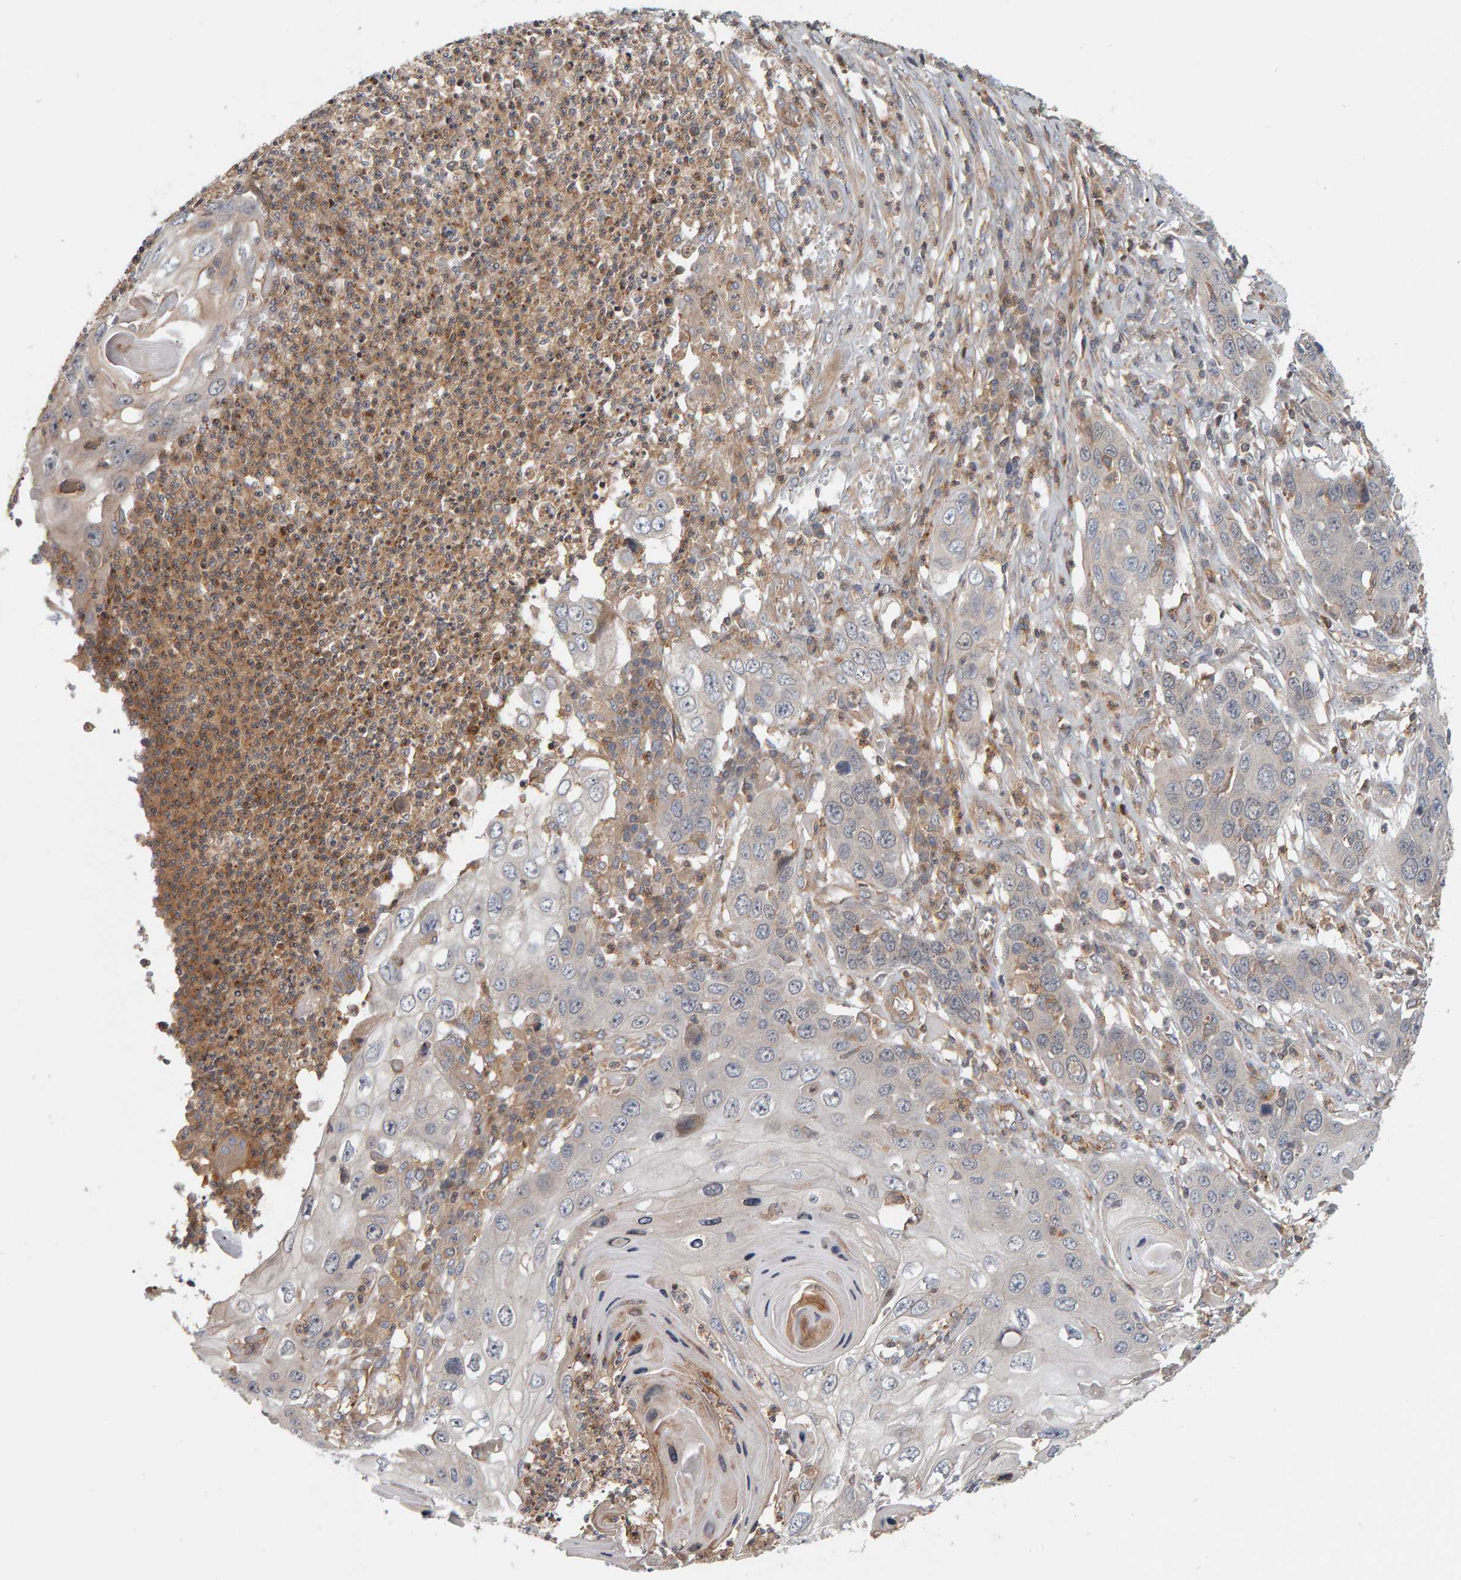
{"staining": {"intensity": "negative", "quantity": "none", "location": "none"}, "tissue": "skin cancer", "cell_type": "Tumor cells", "image_type": "cancer", "snomed": [{"axis": "morphology", "description": "Squamous cell carcinoma, NOS"}, {"axis": "topography", "description": "Skin"}], "caption": "The image shows no staining of tumor cells in squamous cell carcinoma (skin).", "gene": "C9orf72", "patient": {"sex": "male", "age": 55}}